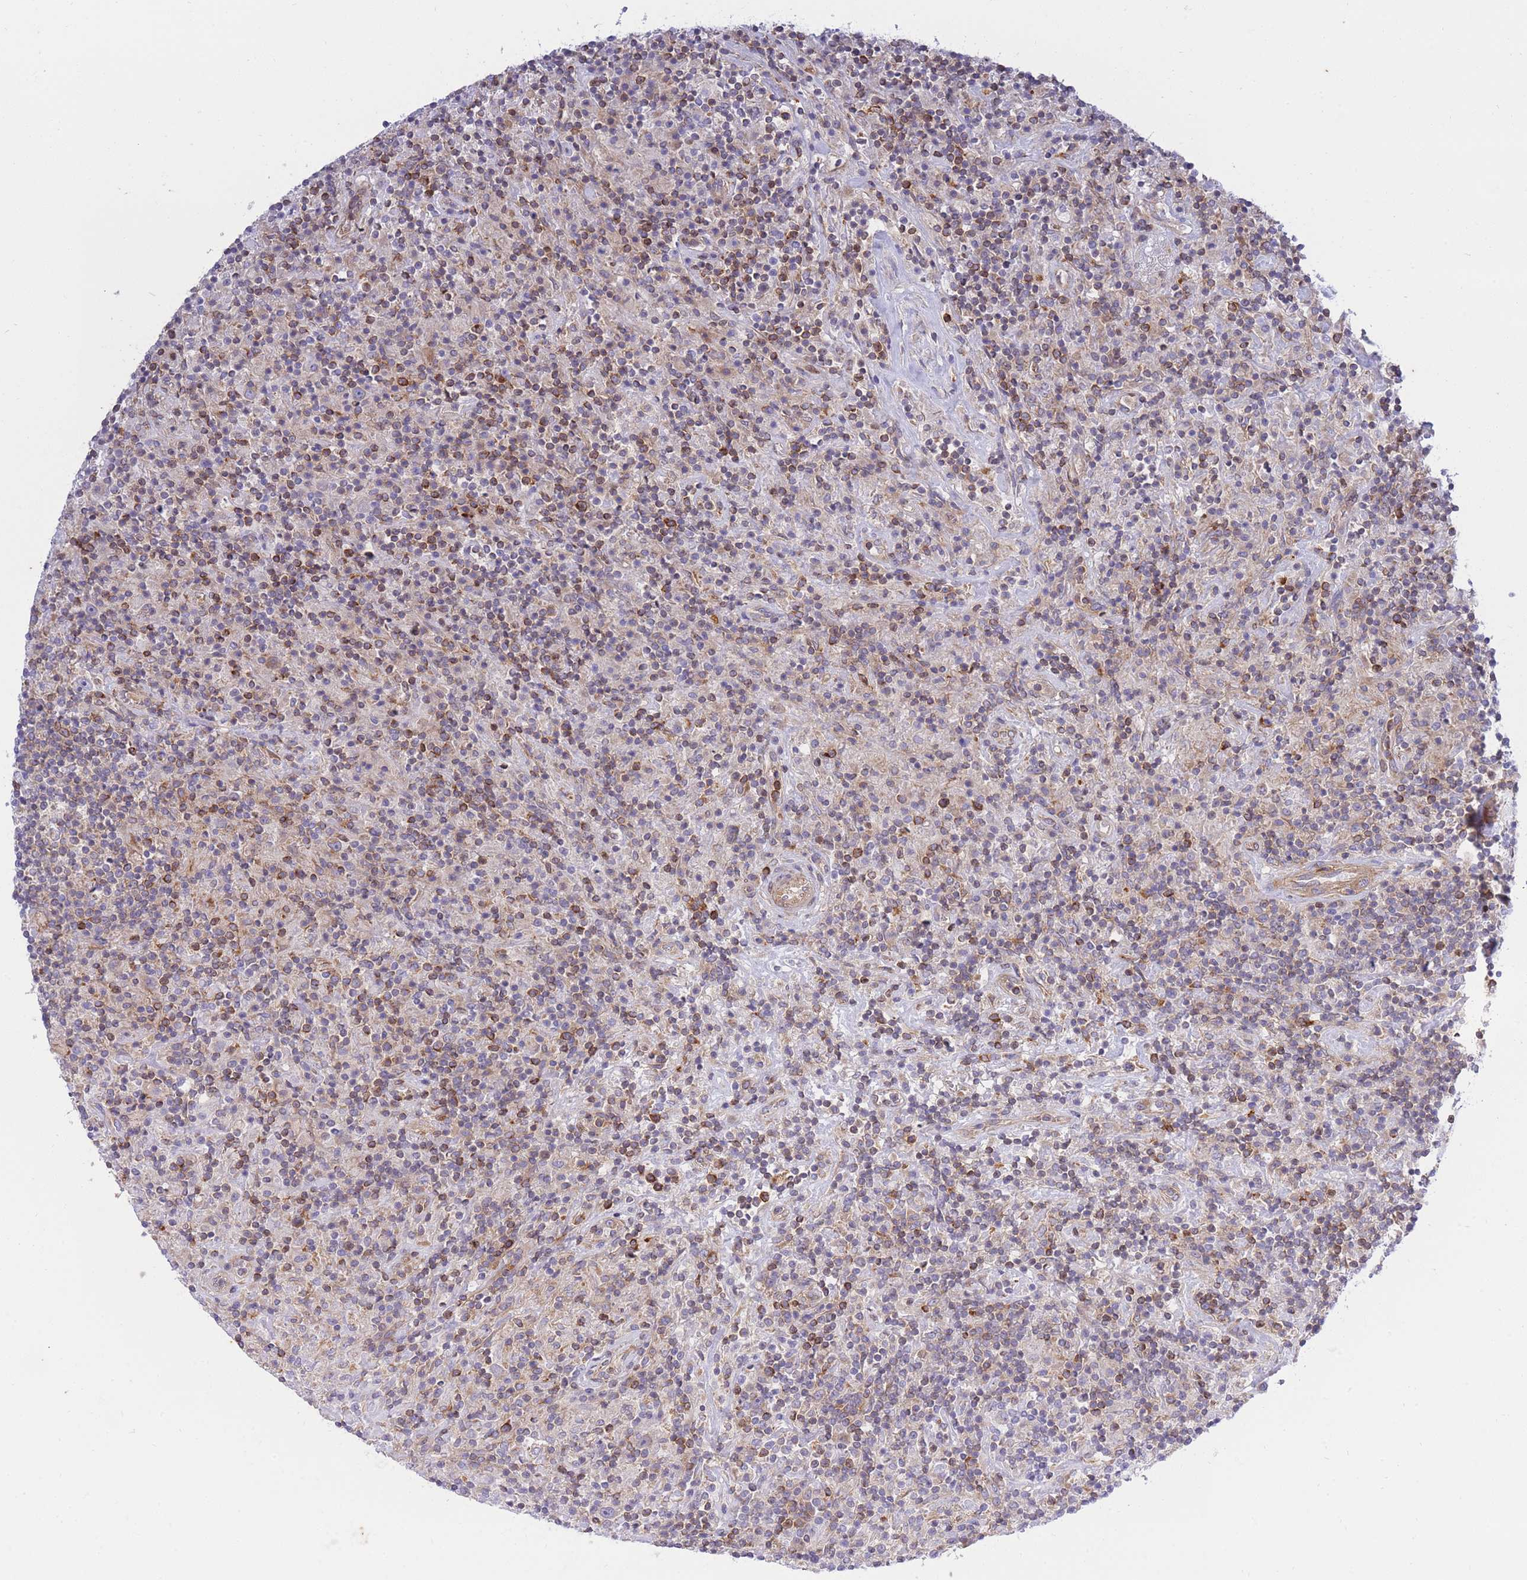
{"staining": {"intensity": "weak", "quantity": "<25%", "location": "cytoplasmic/membranous"}, "tissue": "lymphoma", "cell_type": "Tumor cells", "image_type": "cancer", "snomed": [{"axis": "morphology", "description": "Hodgkin's disease, NOS"}, {"axis": "topography", "description": "Lymph node"}], "caption": "Tumor cells are negative for brown protein staining in Hodgkin's disease. (DAB IHC with hematoxylin counter stain).", "gene": "REM1", "patient": {"sex": "male", "age": 70}}